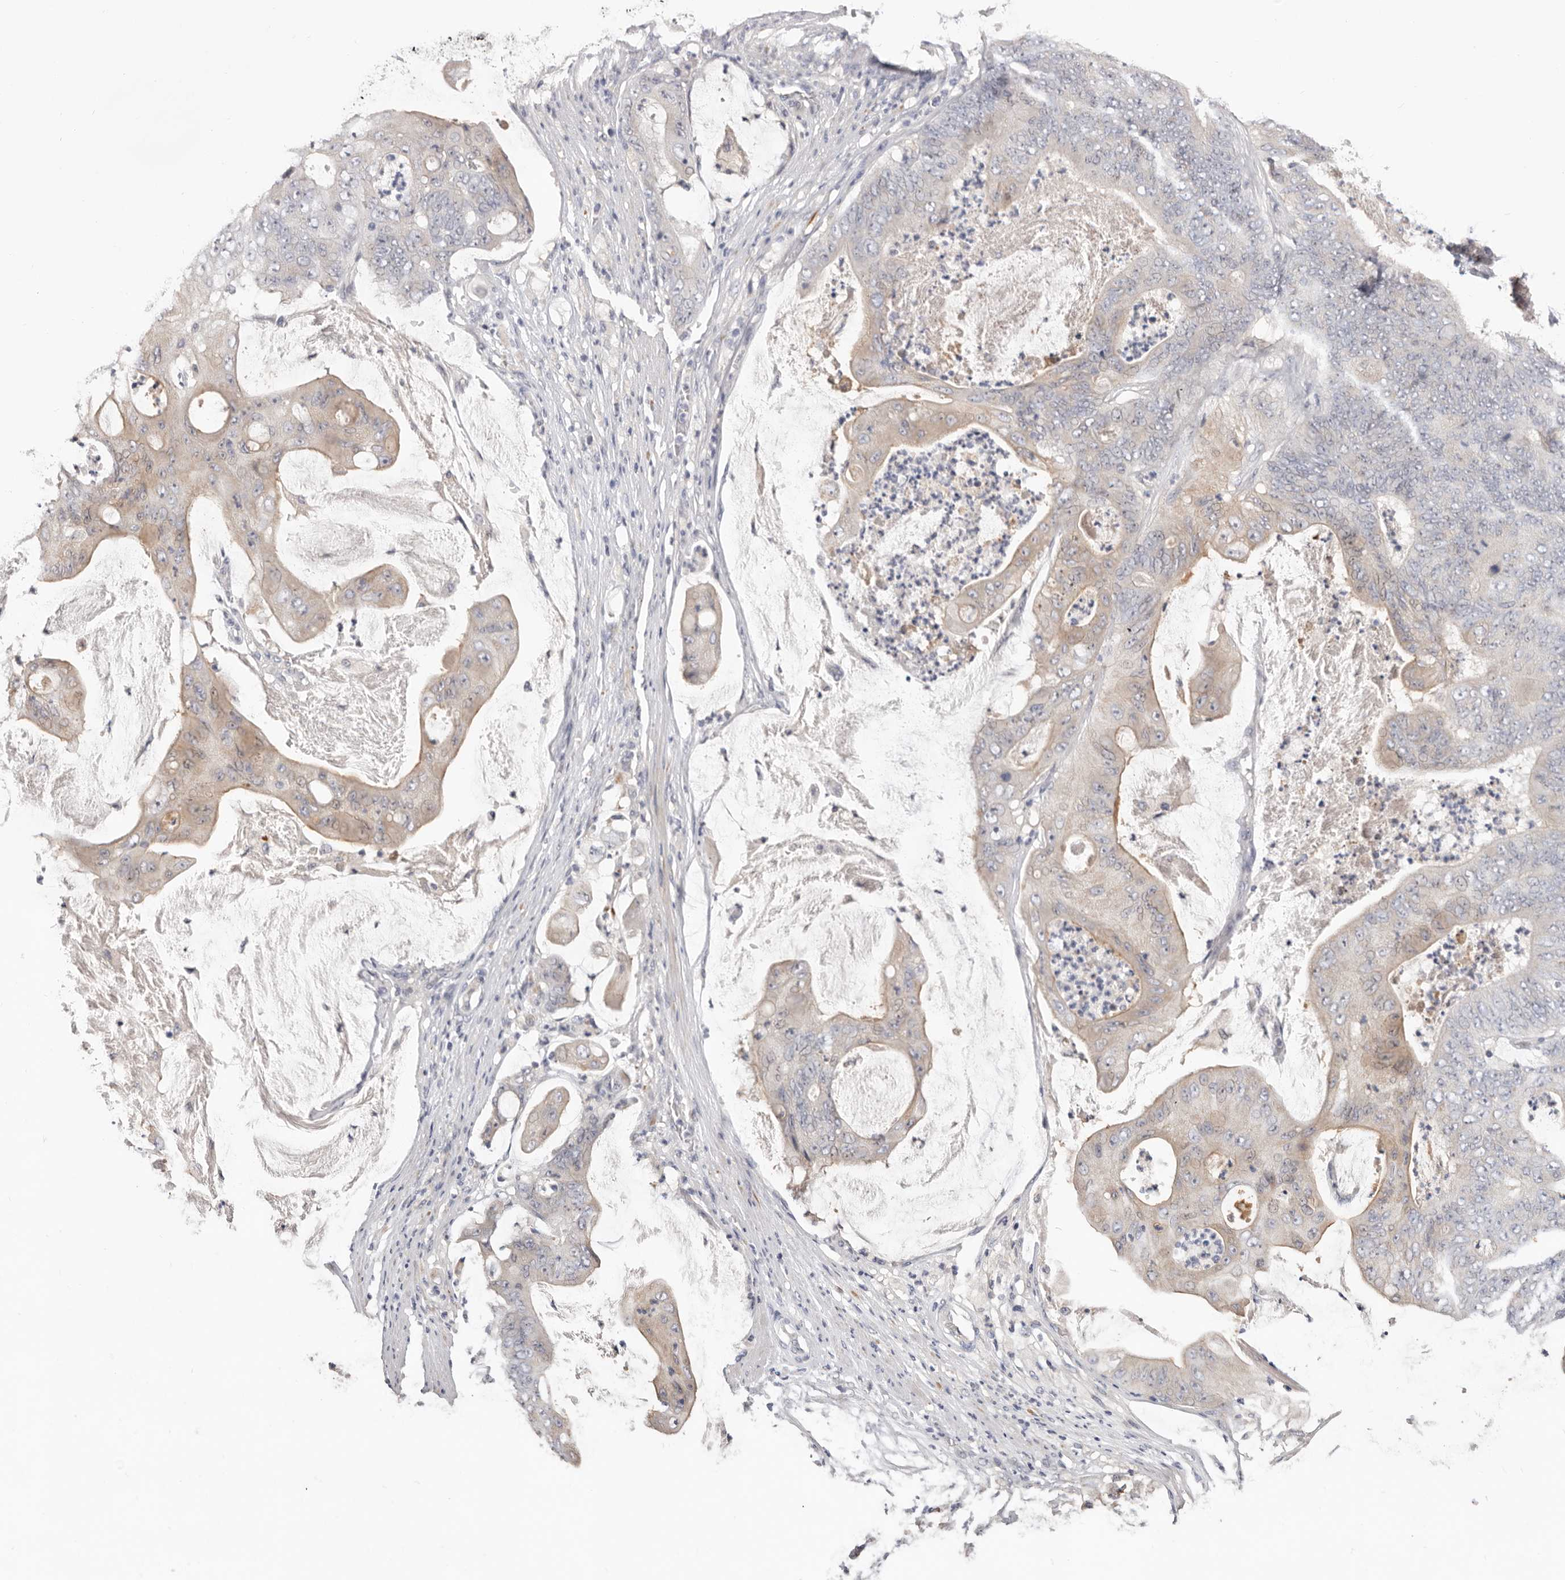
{"staining": {"intensity": "weak", "quantity": "25%-75%", "location": "cytoplasmic/membranous"}, "tissue": "stomach cancer", "cell_type": "Tumor cells", "image_type": "cancer", "snomed": [{"axis": "morphology", "description": "Adenocarcinoma, NOS"}, {"axis": "topography", "description": "Stomach"}], "caption": "This is a photomicrograph of immunohistochemistry (IHC) staining of adenocarcinoma (stomach), which shows weak staining in the cytoplasmic/membranous of tumor cells.", "gene": "DOP1A", "patient": {"sex": "female", "age": 73}}